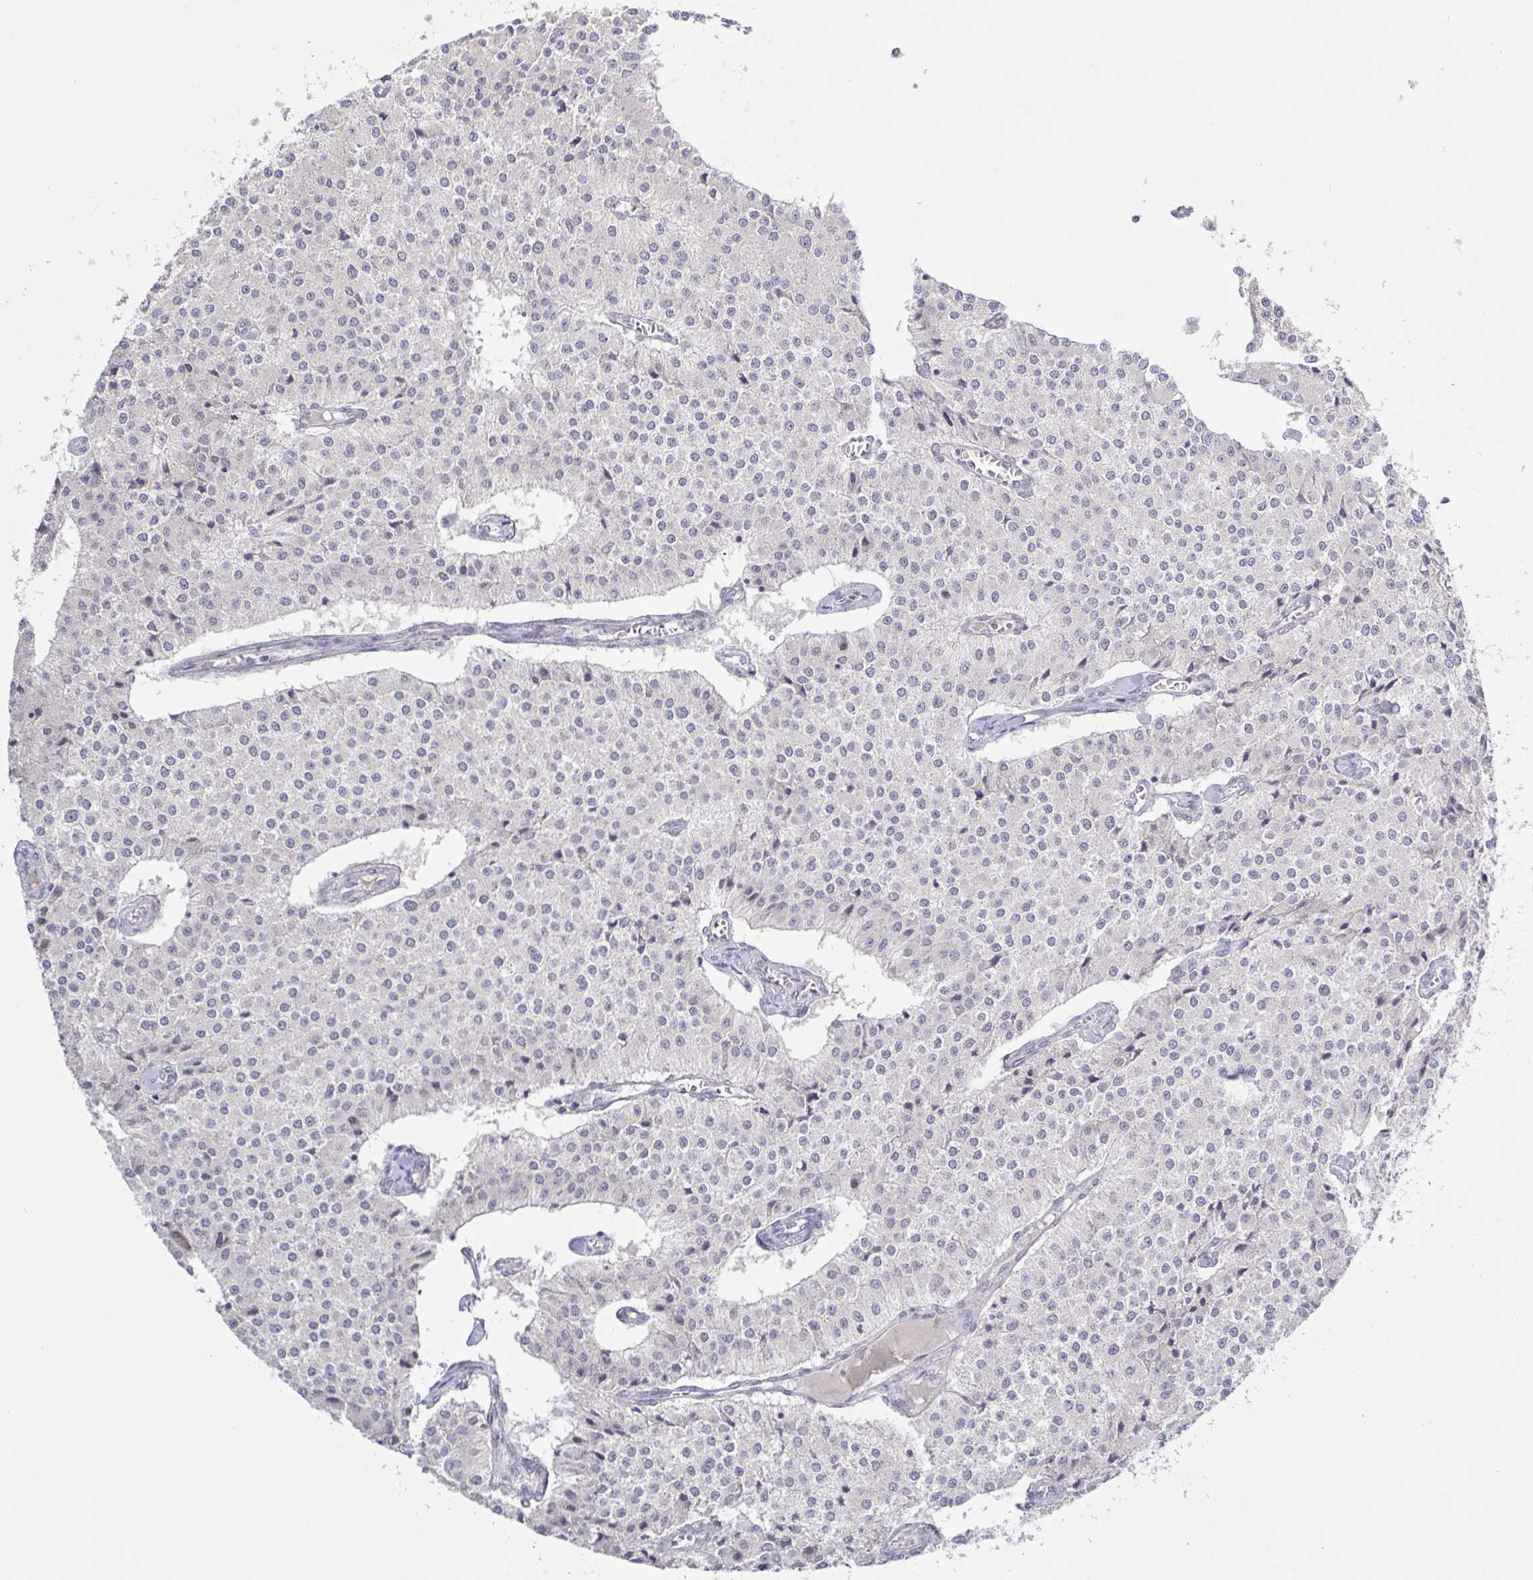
{"staining": {"intensity": "negative", "quantity": "none", "location": "none"}, "tissue": "carcinoid", "cell_type": "Tumor cells", "image_type": "cancer", "snomed": [{"axis": "morphology", "description": "Carcinoid, malignant, NOS"}, {"axis": "topography", "description": "Colon"}], "caption": "Micrograph shows no significant protein expression in tumor cells of carcinoid (malignant).", "gene": "HYPK", "patient": {"sex": "female", "age": 52}}